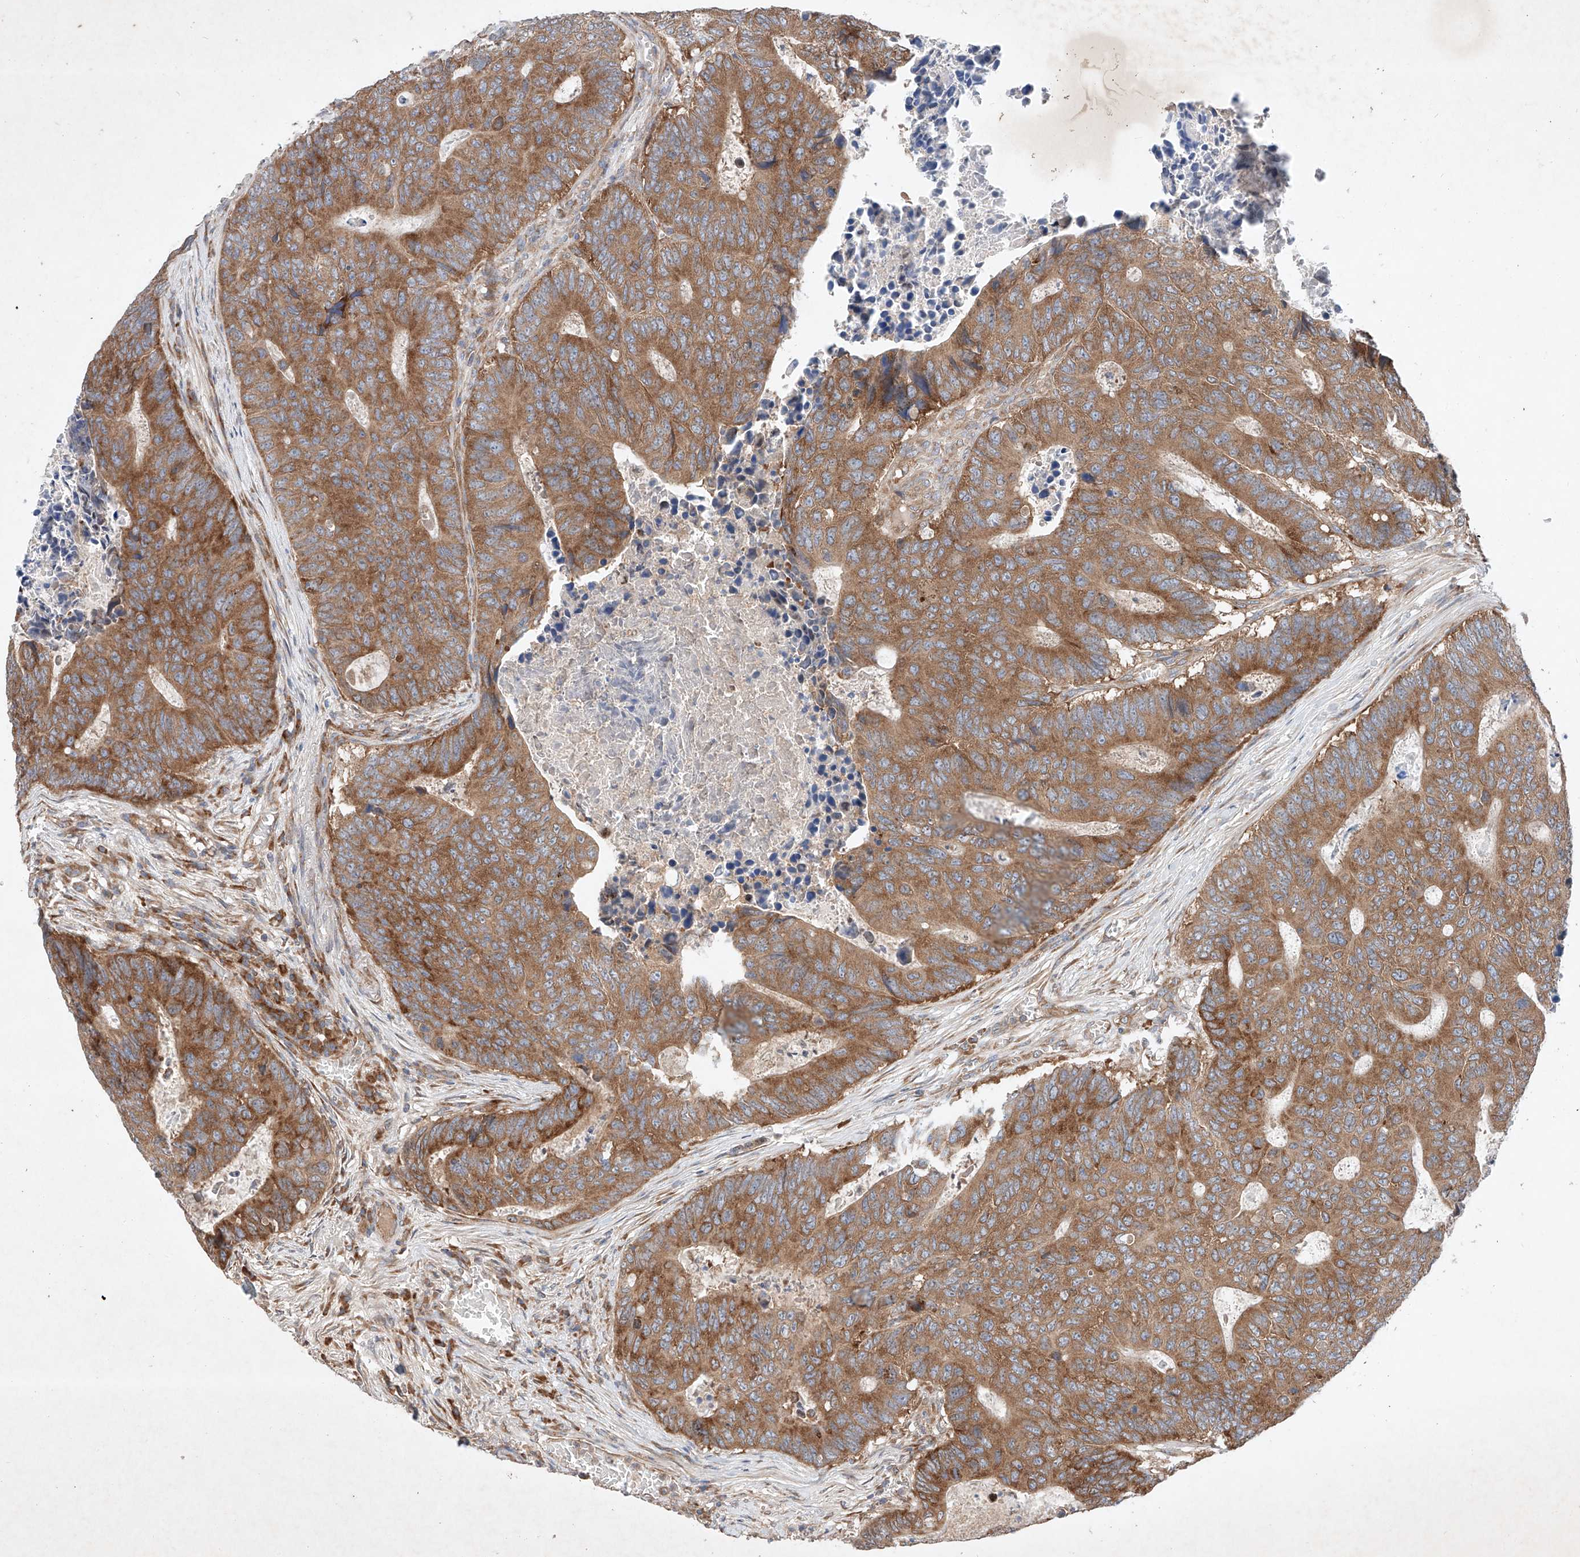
{"staining": {"intensity": "moderate", "quantity": ">75%", "location": "cytoplasmic/membranous"}, "tissue": "colorectal cancer", "cell_type": "Tumor cells", "image_type": "cancer", "snomed": [{"axis": "morphology", "description": "Adenocarcinoma, NOS"}, {"axis": "topography", "description": "Colon"}], "caption": "A photomicrograph of adenocarcinoma (colorectal) stained for a protein demonstrates moderate cytoplasmic/membranous brown staining in tumor cells.", "gene": "FASTK", "patient": {"sex": "male", "age": 87}}